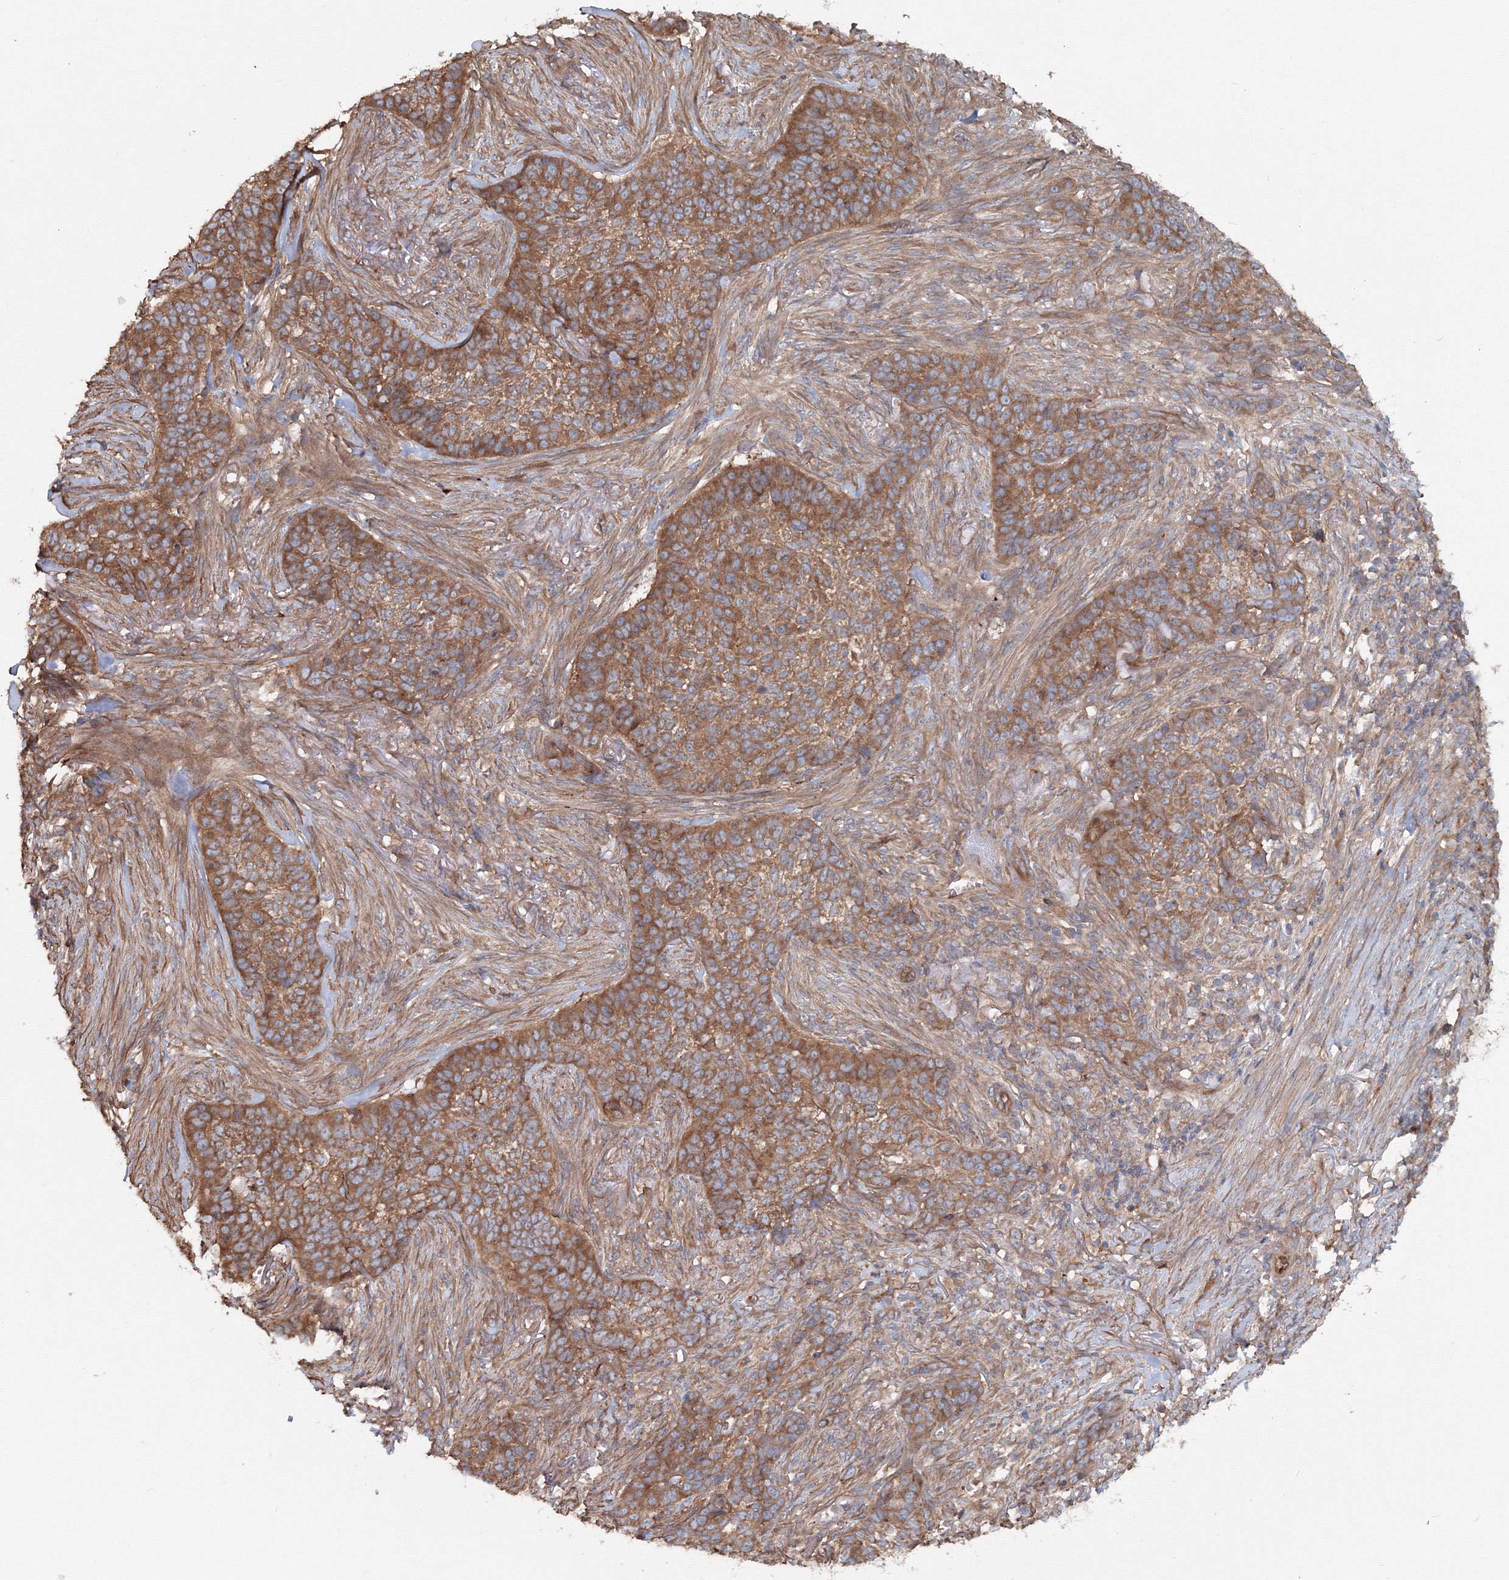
{"staining": {"intensity": "moderate", "quantity": ">75%", "location": "cytoplasmic/membranous"}, "tissue": "skin cancer", "cell_type": "Tumor cells", "image_type": "cancer", "snomed": [{"axis": "morphology", "description": "Basal cell carcinoma"}, {"axis": "topography", "description": "Skin"}], "caption": "Protein staining of basal cell carcinoma (skin) tissue shows moderate cytoplasmic/membranous expression in about >75% of tumor cells.", "gene": "EXOC1", "patient": {"sex": "male", "age": 85}}